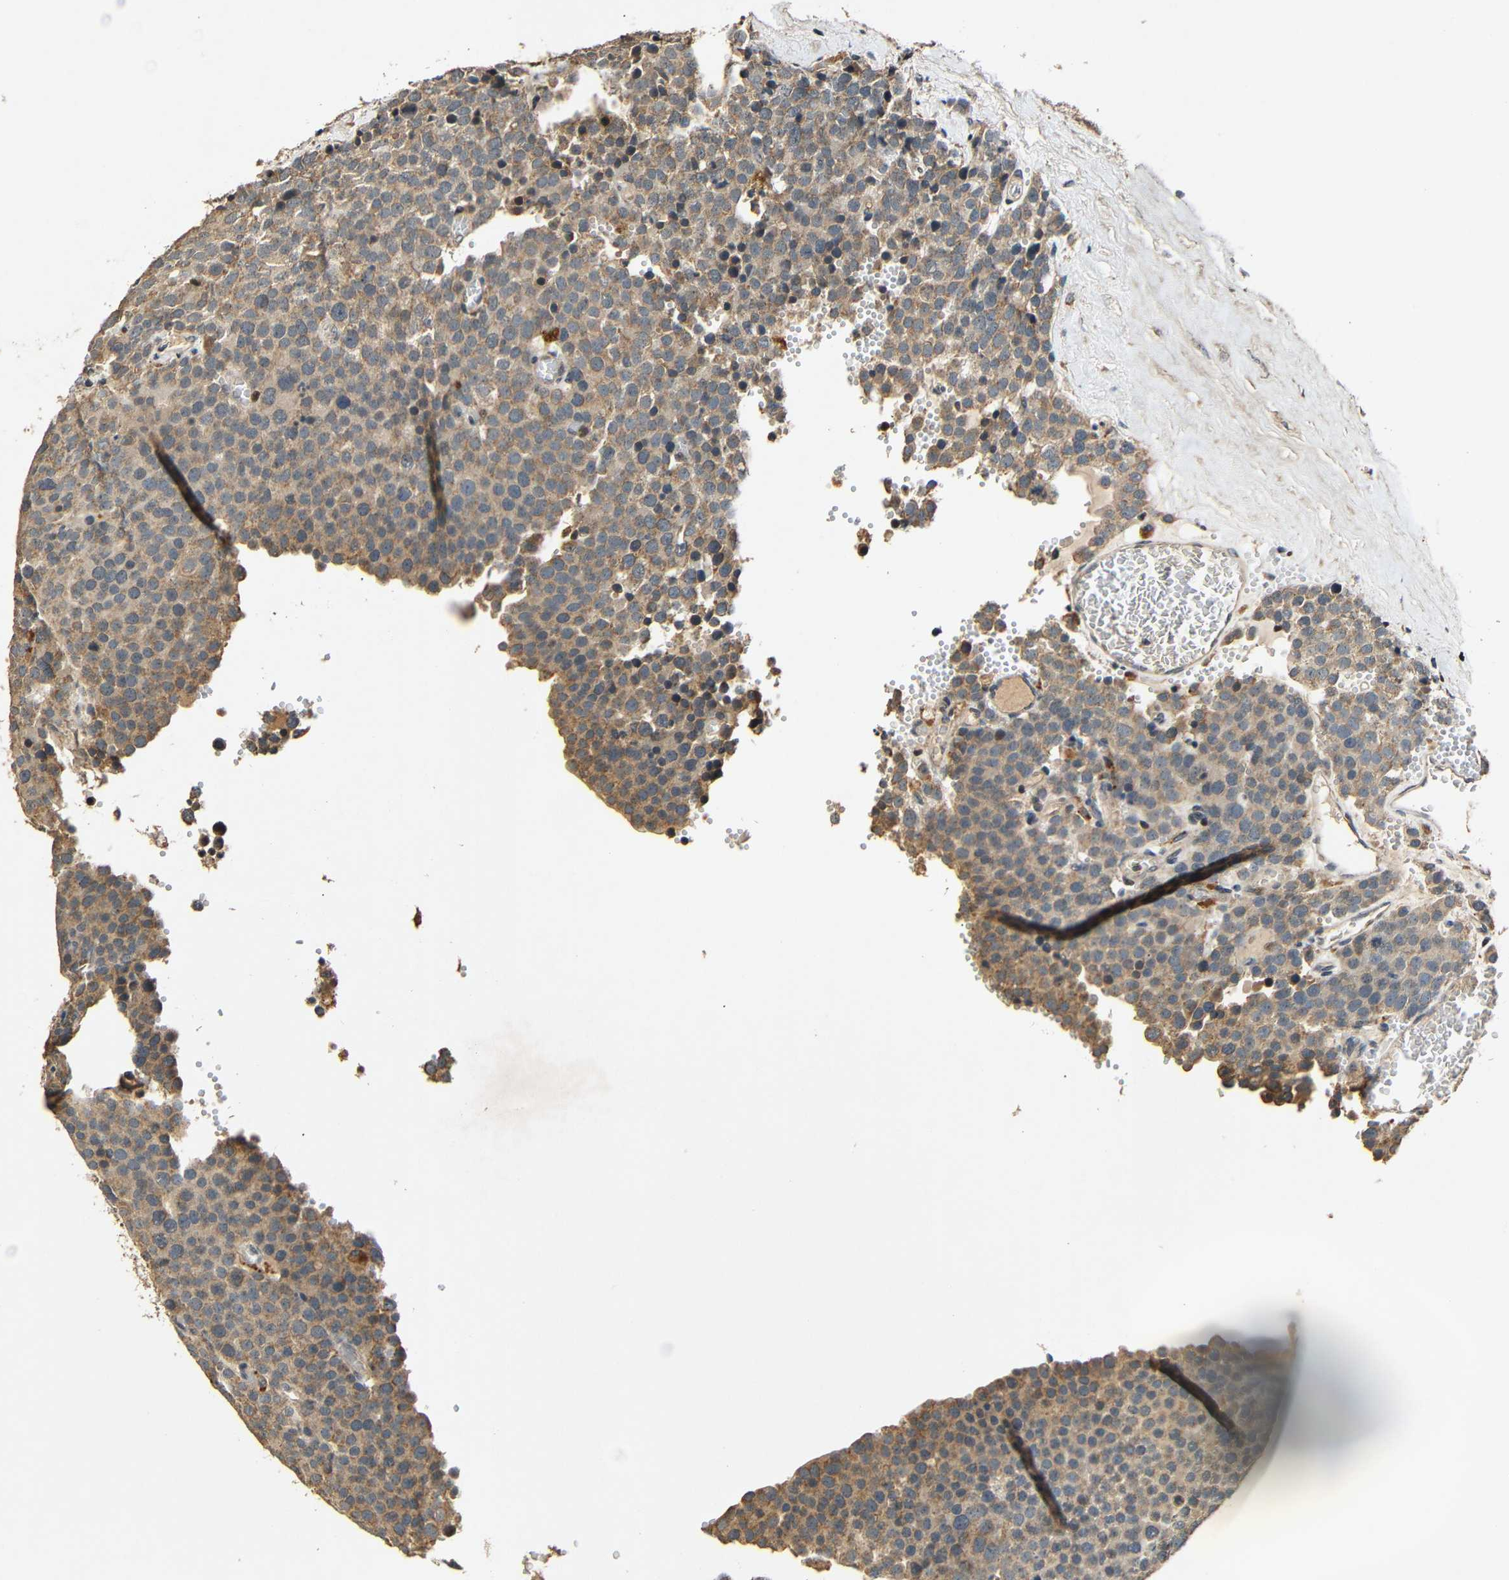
{"staining": {"intensity": "moderate", "quantity": ">75%", "location": "cytoplasmic/membranous"}, "tissue": "testis cancer", "cell_type": "Tumor cells", "image_type": "cancer", "snomed": [{"axis": "morphology", "description": "Normal tissue, NOS"}, {"axis": "morphology", "description": "Seminoma, NOS"}, {"axis": "topography", "description": "Testis"}], "caption": "A micrograph of testis seminoma stained for a protein demonstrates moderate cytoplasmic/membranous brown staining in tumor cells.", "gene": "KAZALD1", "patient": {"sex": "male", "age": 71}}